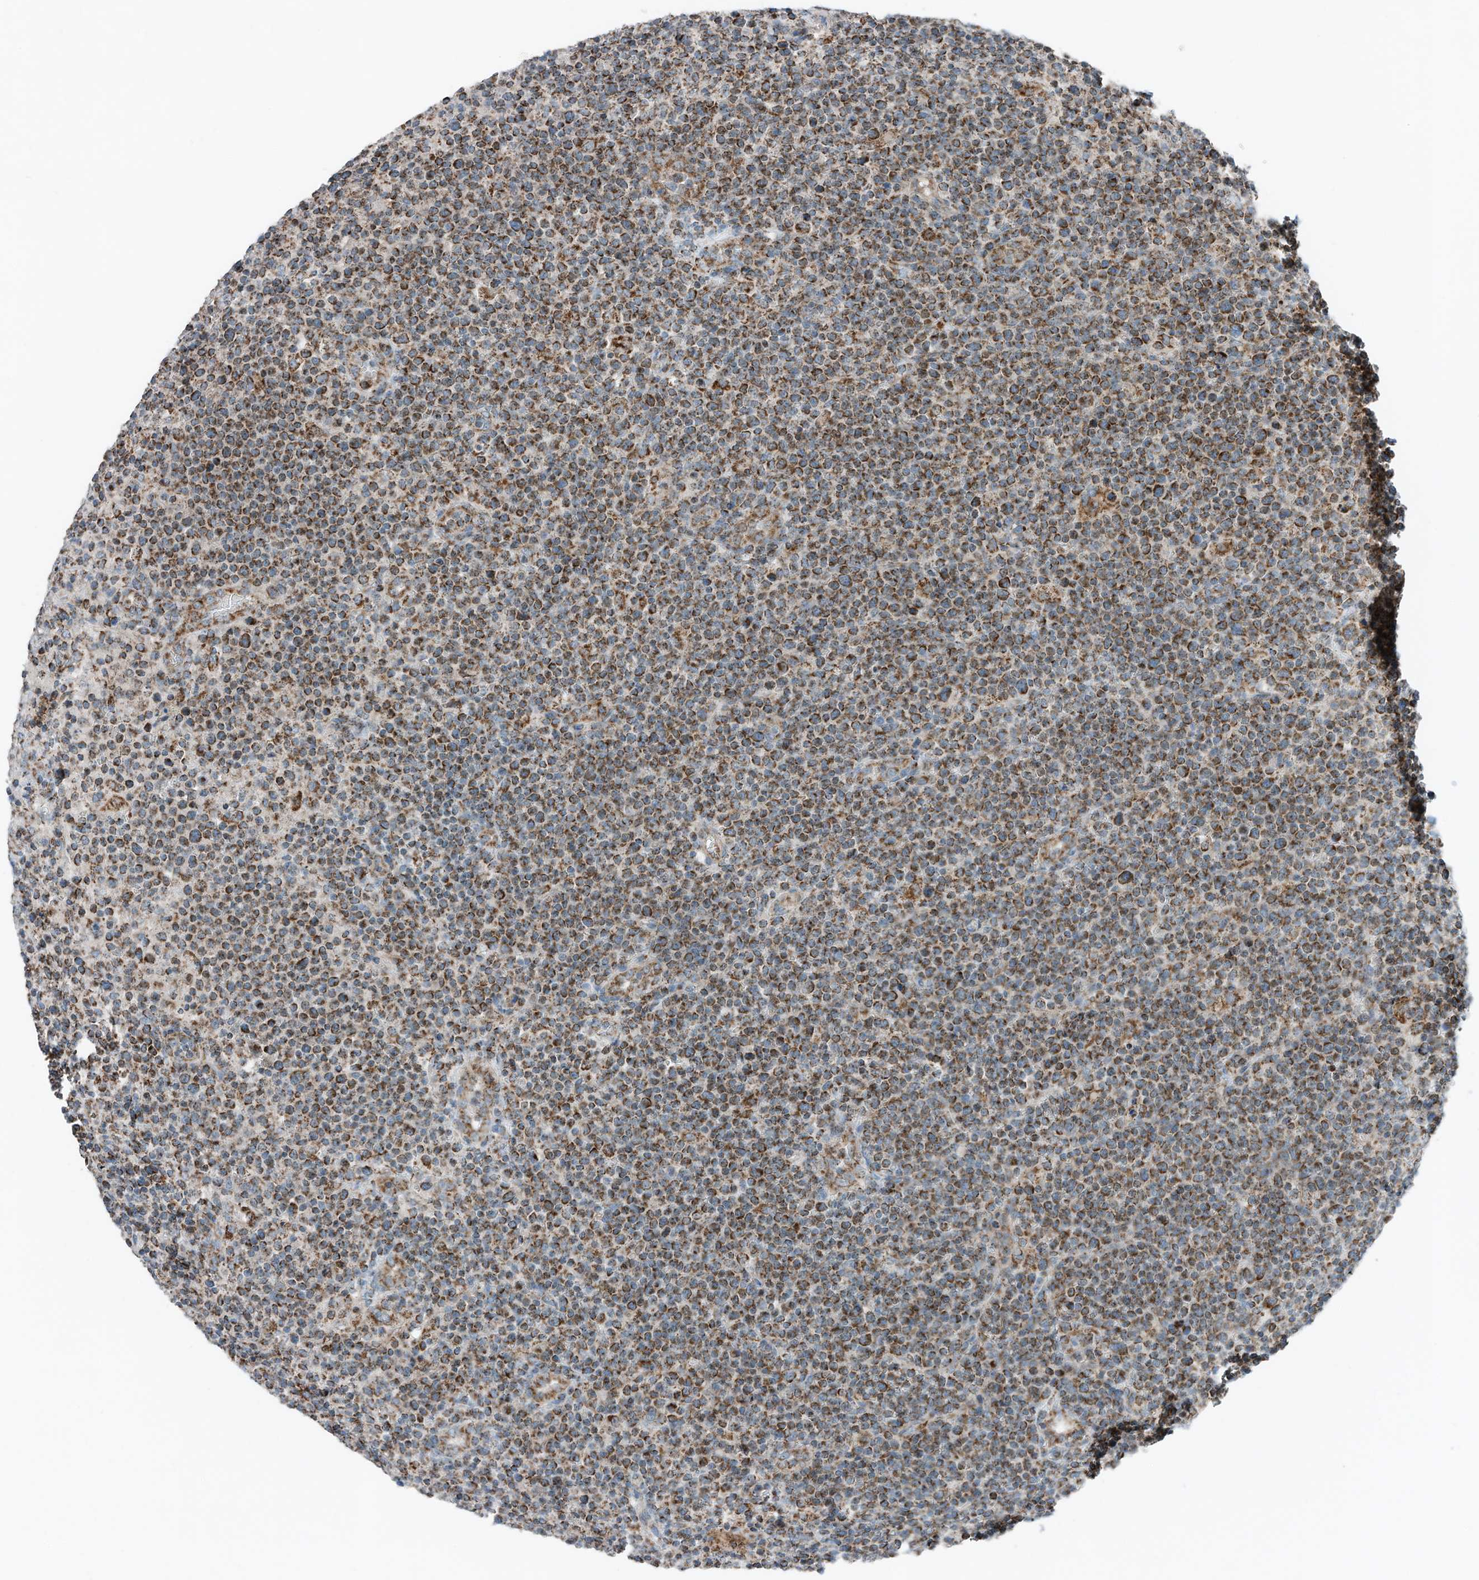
{"staining": {"intensity": "strong", "quantity": ">75%", "location": "cytoplasmic/membranous"}, "tissue": "lymphoma", "cell_type": "Tumor cells", "image_type": "cancer", "snomed": [{"axis": "morphology", "description": "Malignant lymphoma, non-Hodgkin's type, High grade"}, {"axis": "topography", "description": "Lymph node"}], "caption": "Immunohistochemical staining of human lymphoma reveals high levels of strong cytoplasmic/membranous protein expression in approximately >75% of tumor cells.", "gene": "RMND1", "patient": {"sex": "male", "age": 61}}